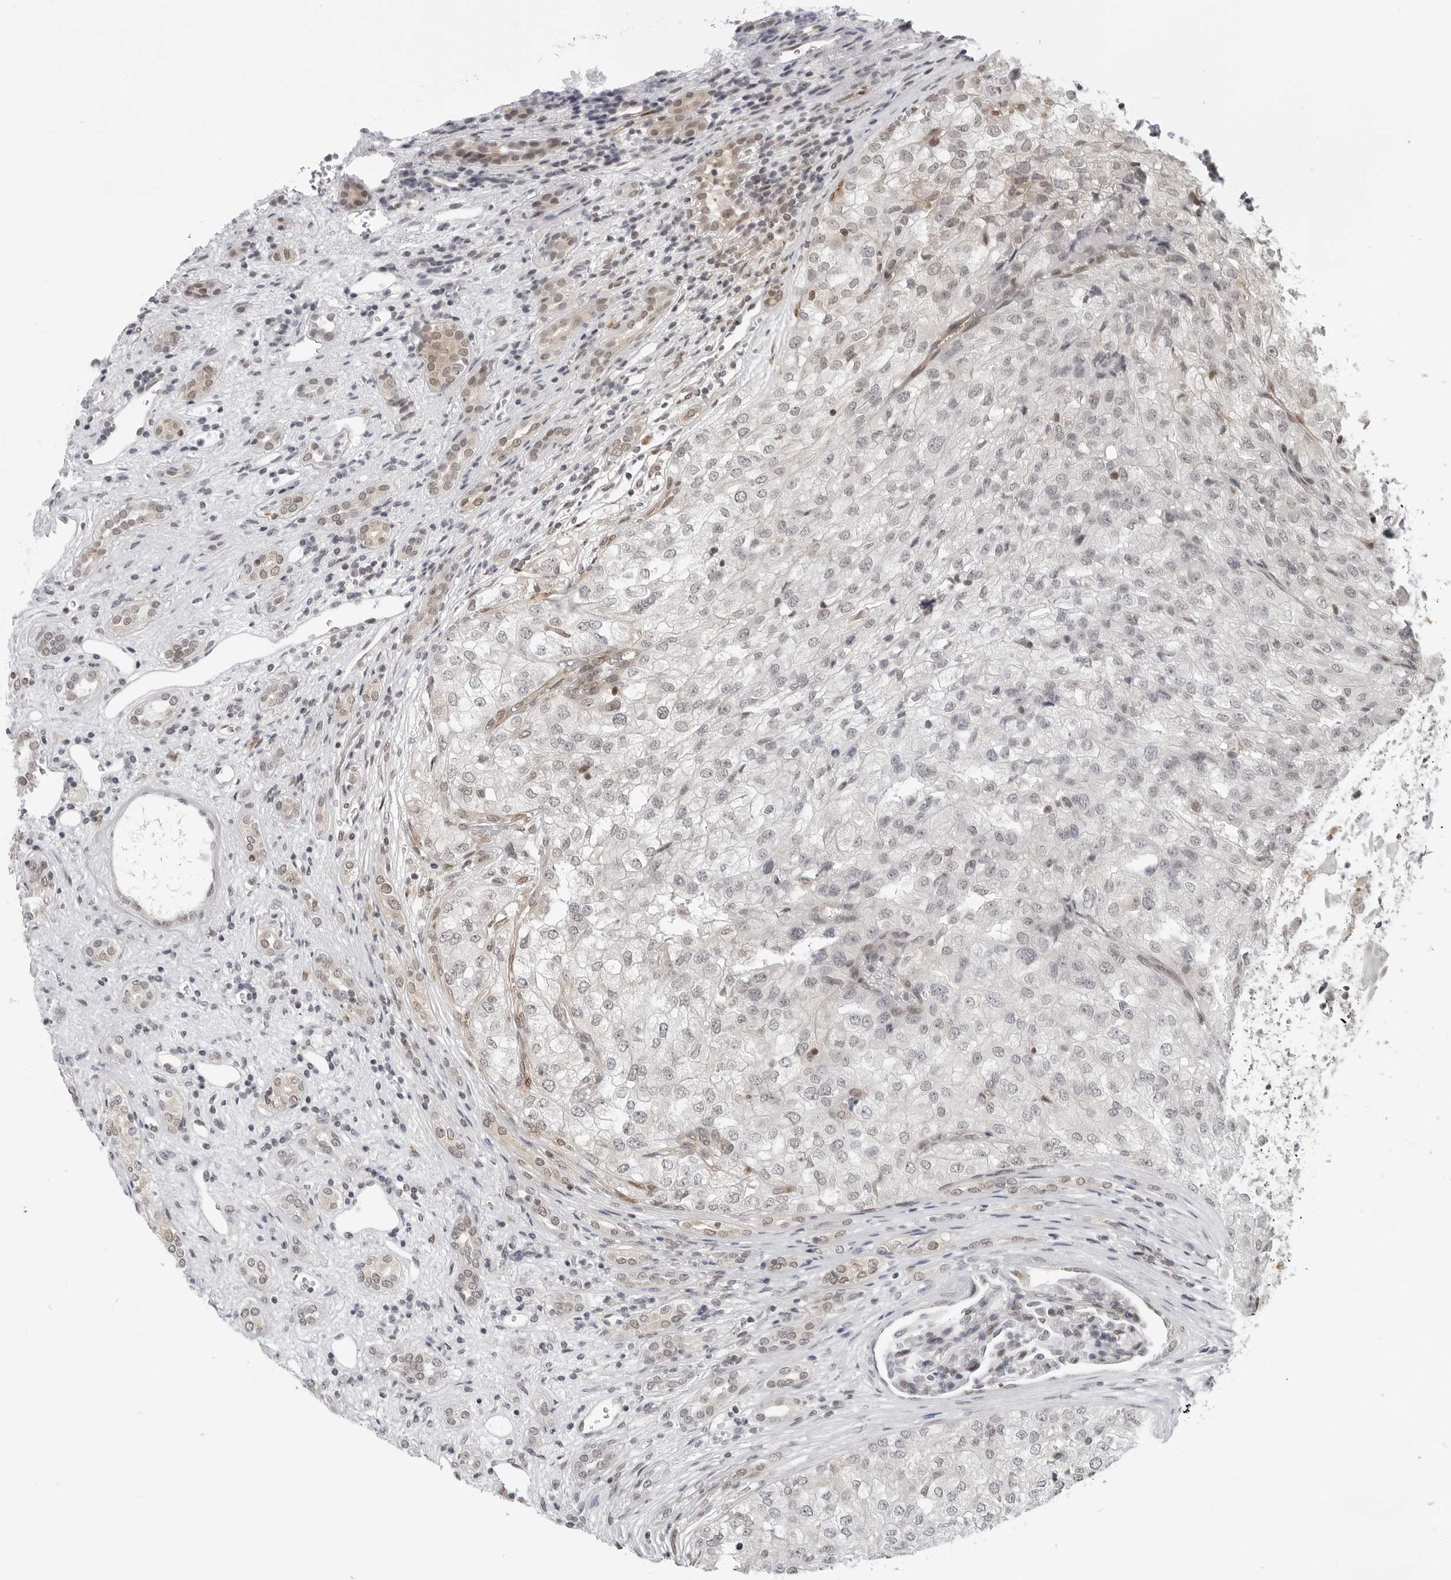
{"staining": {"intensity": "negative", "quantity": "none", "location": "none"}, "tissue": "renal cancer", "cell_type": "Tumor cells", "image_type": "cancer", "snomed": [{"axis": "morphology", "description": "Adenocarcinoma, NOS"}, {"axis": "topography", "description": "Kidney"}], "caption": "Tumor cells show no significant positivity in adenocarcinoma (renal).", "gene": "CASP7", "patient": {"sex": "female", "age": 54}}